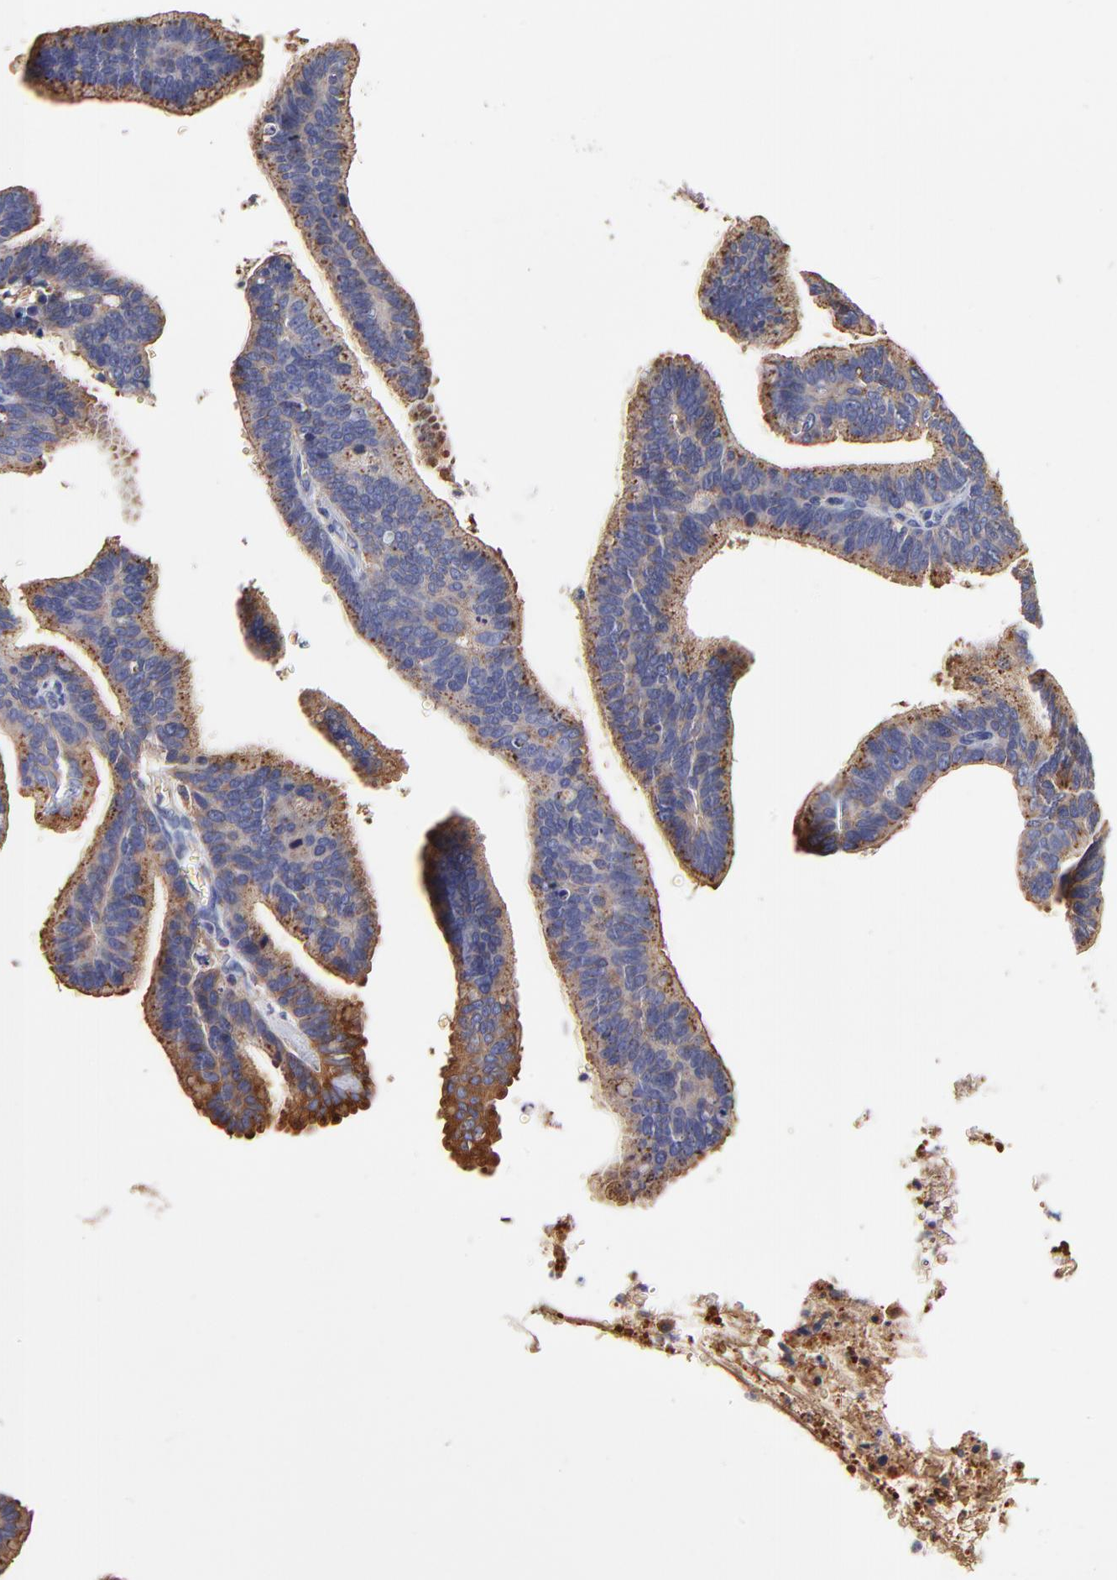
{"staining": {"intensity": "moderate", "quantity": ">75%", "location": "cytoplasmic/membranous"}, "tissue": "cervical cancer", "cell_type": "Tumor cells", "image_type": "cancer", "snomed": [{"axis": "morphology", "description": "Adenocarcinoma, NOS"}, {"axis": "topography", "description": "Cervix"}], "caption": "Cervical cancer (adenocarcinoma) stained with IHC reveals moderate cytoplasmic/membranous expression in approximately >75% of tumor cells. The staining was performed using DAB (3,3'-diaminobenzidine), with brown indicating positive protein expression. Nuclei are stained blue with hematoxylin.", "gene": "CD2AP", "patient": {"sex": "female", "age": 47}}